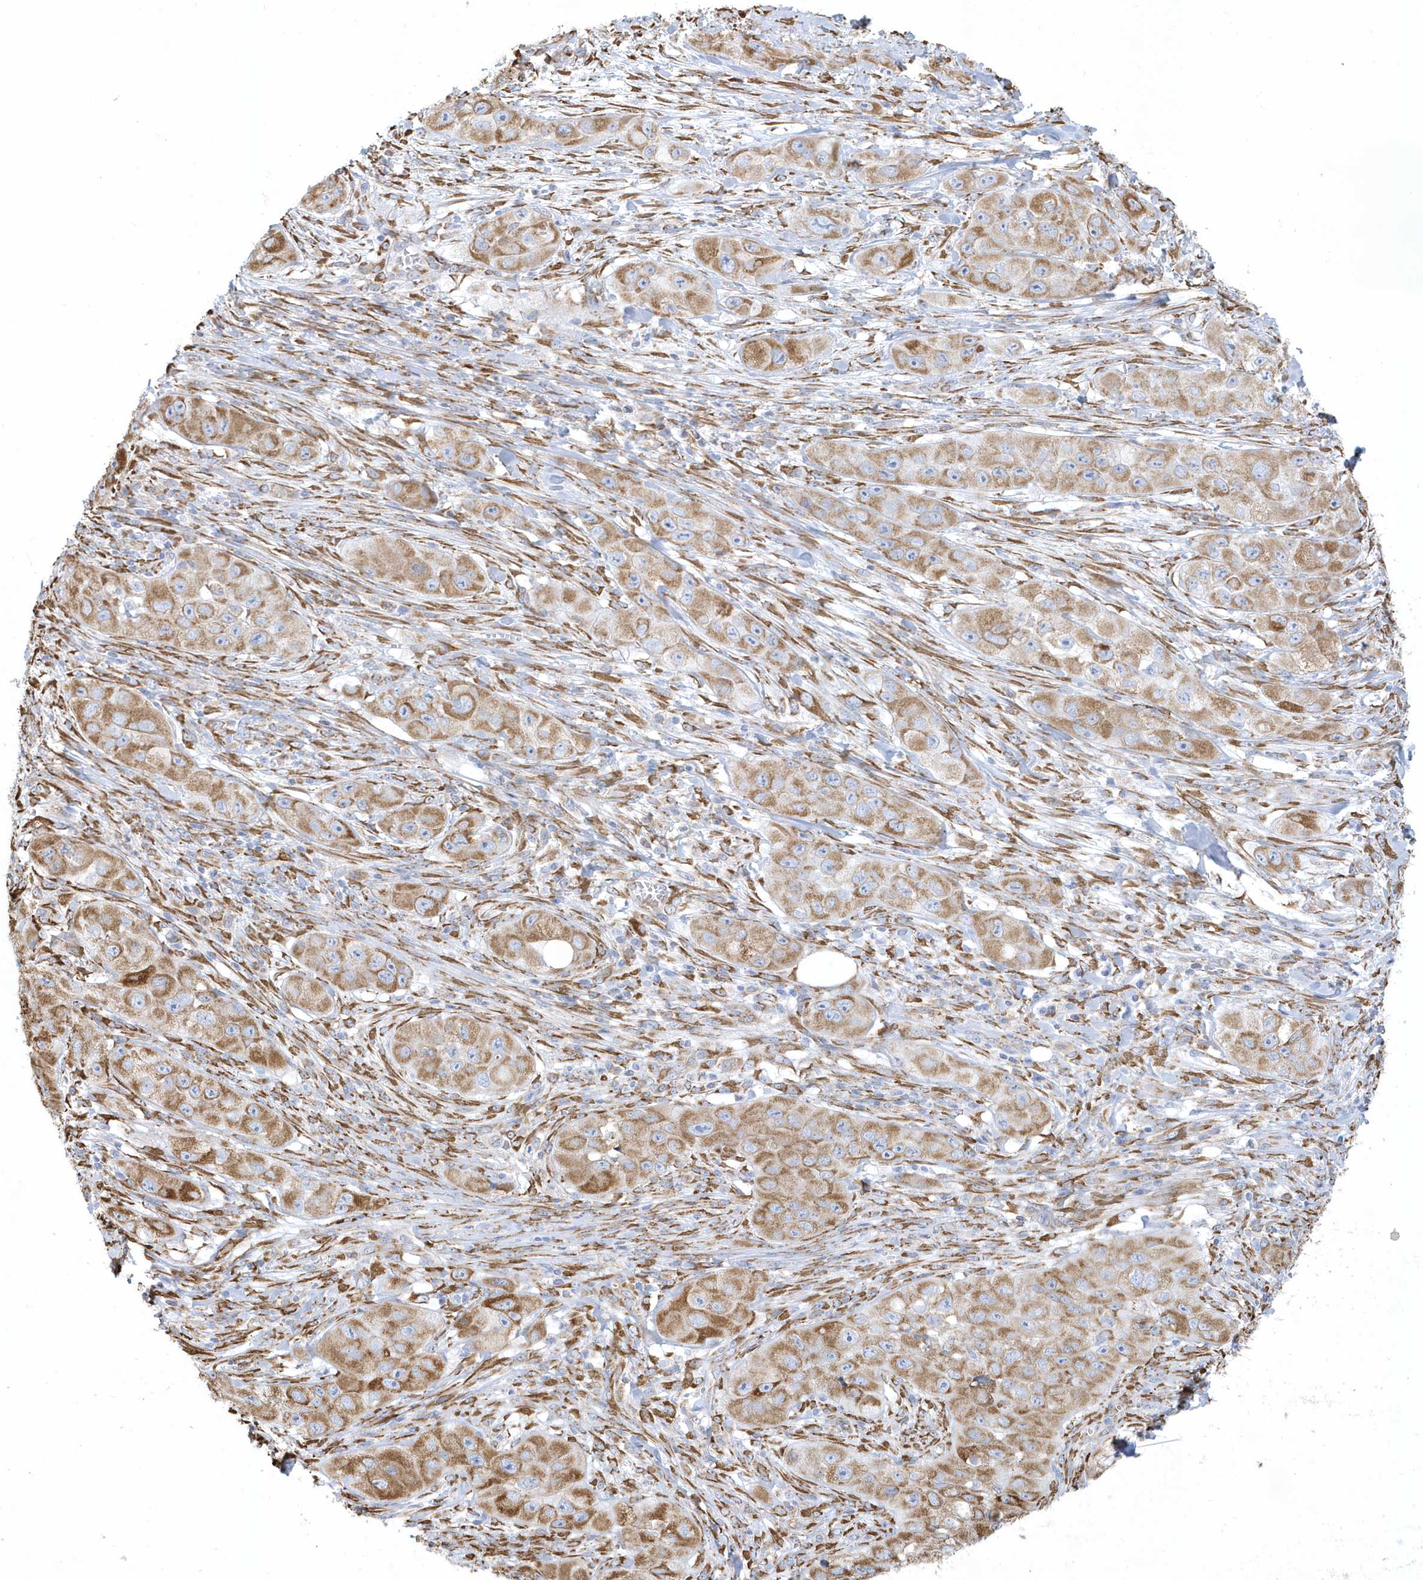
{"staining": {"intensity": "moderate", "quantity": ">75%", "location": "cytoplasmic/membranous"}, "tissue": "skin cancer", "cell_type": "Tumor cells", "image_type": "cancer", "snomed": [{"axis": "morphology", "description": "Squamous cell carcinoma, NOS"}, {"axis": "topography", "description": "Skin"}, {"axis": "topography", "description": "Subcutis"}], "caption": "Tumor cells display medium levels of moderate cytoplasmic/membranous staining in about >75% of cells in squamous cell carcinoma (skin).", "gene": "DCAF1", "patient": {"sex": "male", "age": 73}}